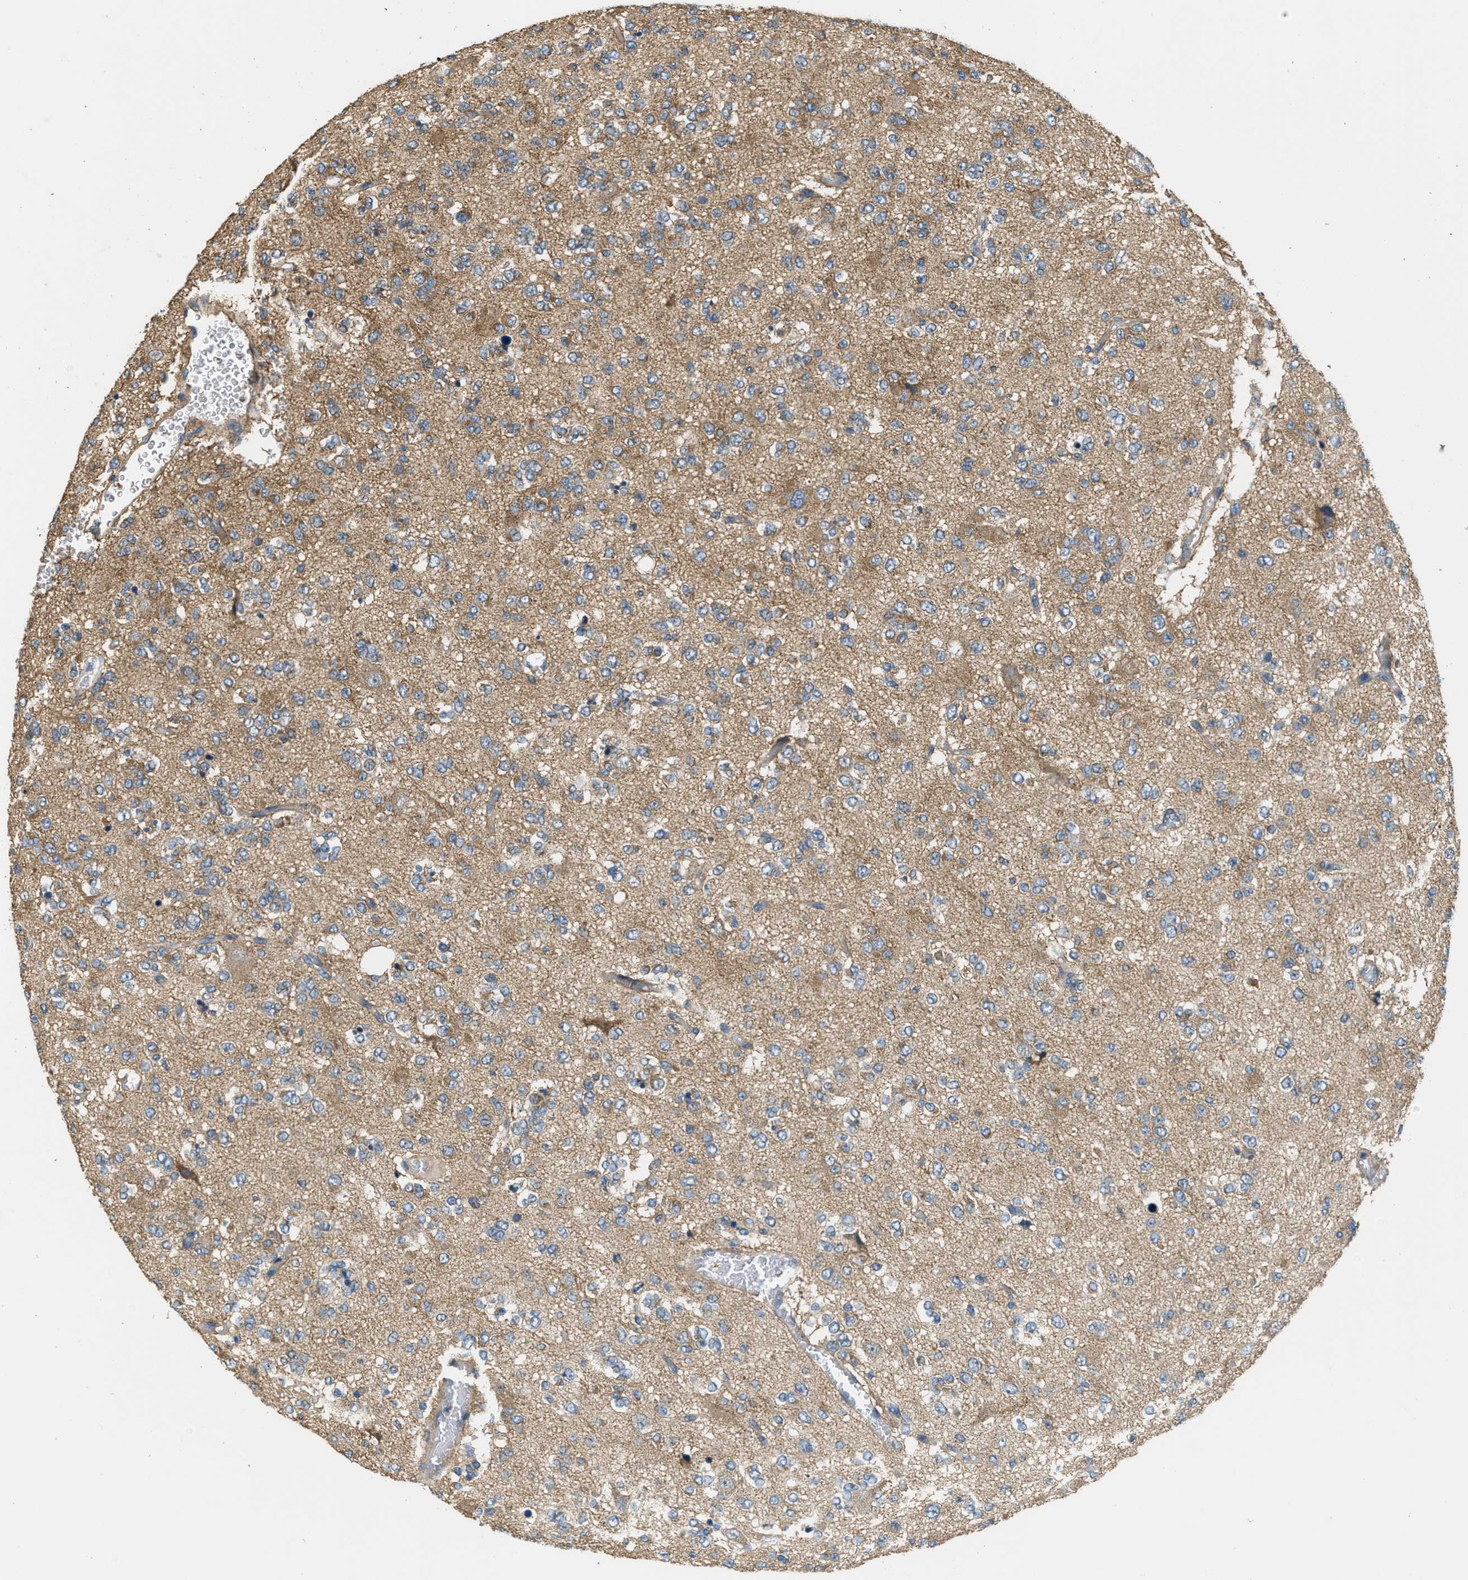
{"staining": {"intensity": "moderate", "quantity": ">75%", "location": "cytoplasmic/membranous"}, "tissue": "glioma", "cell_type": "Tumor cells", "image_type": "cancer", "snomed": [{"axis": "morphology", "description": "Glioma, malignant, Low grade"}, {"axis": "topography", "description": "Brain"}], "caption": "Glioma stained with a brown dye exhibits moderate cytoplasmic/membranous positive staining in about >75% of tumor cells.", "gene": "THBS2", "patient": {"sex": "male", "age": 38}}